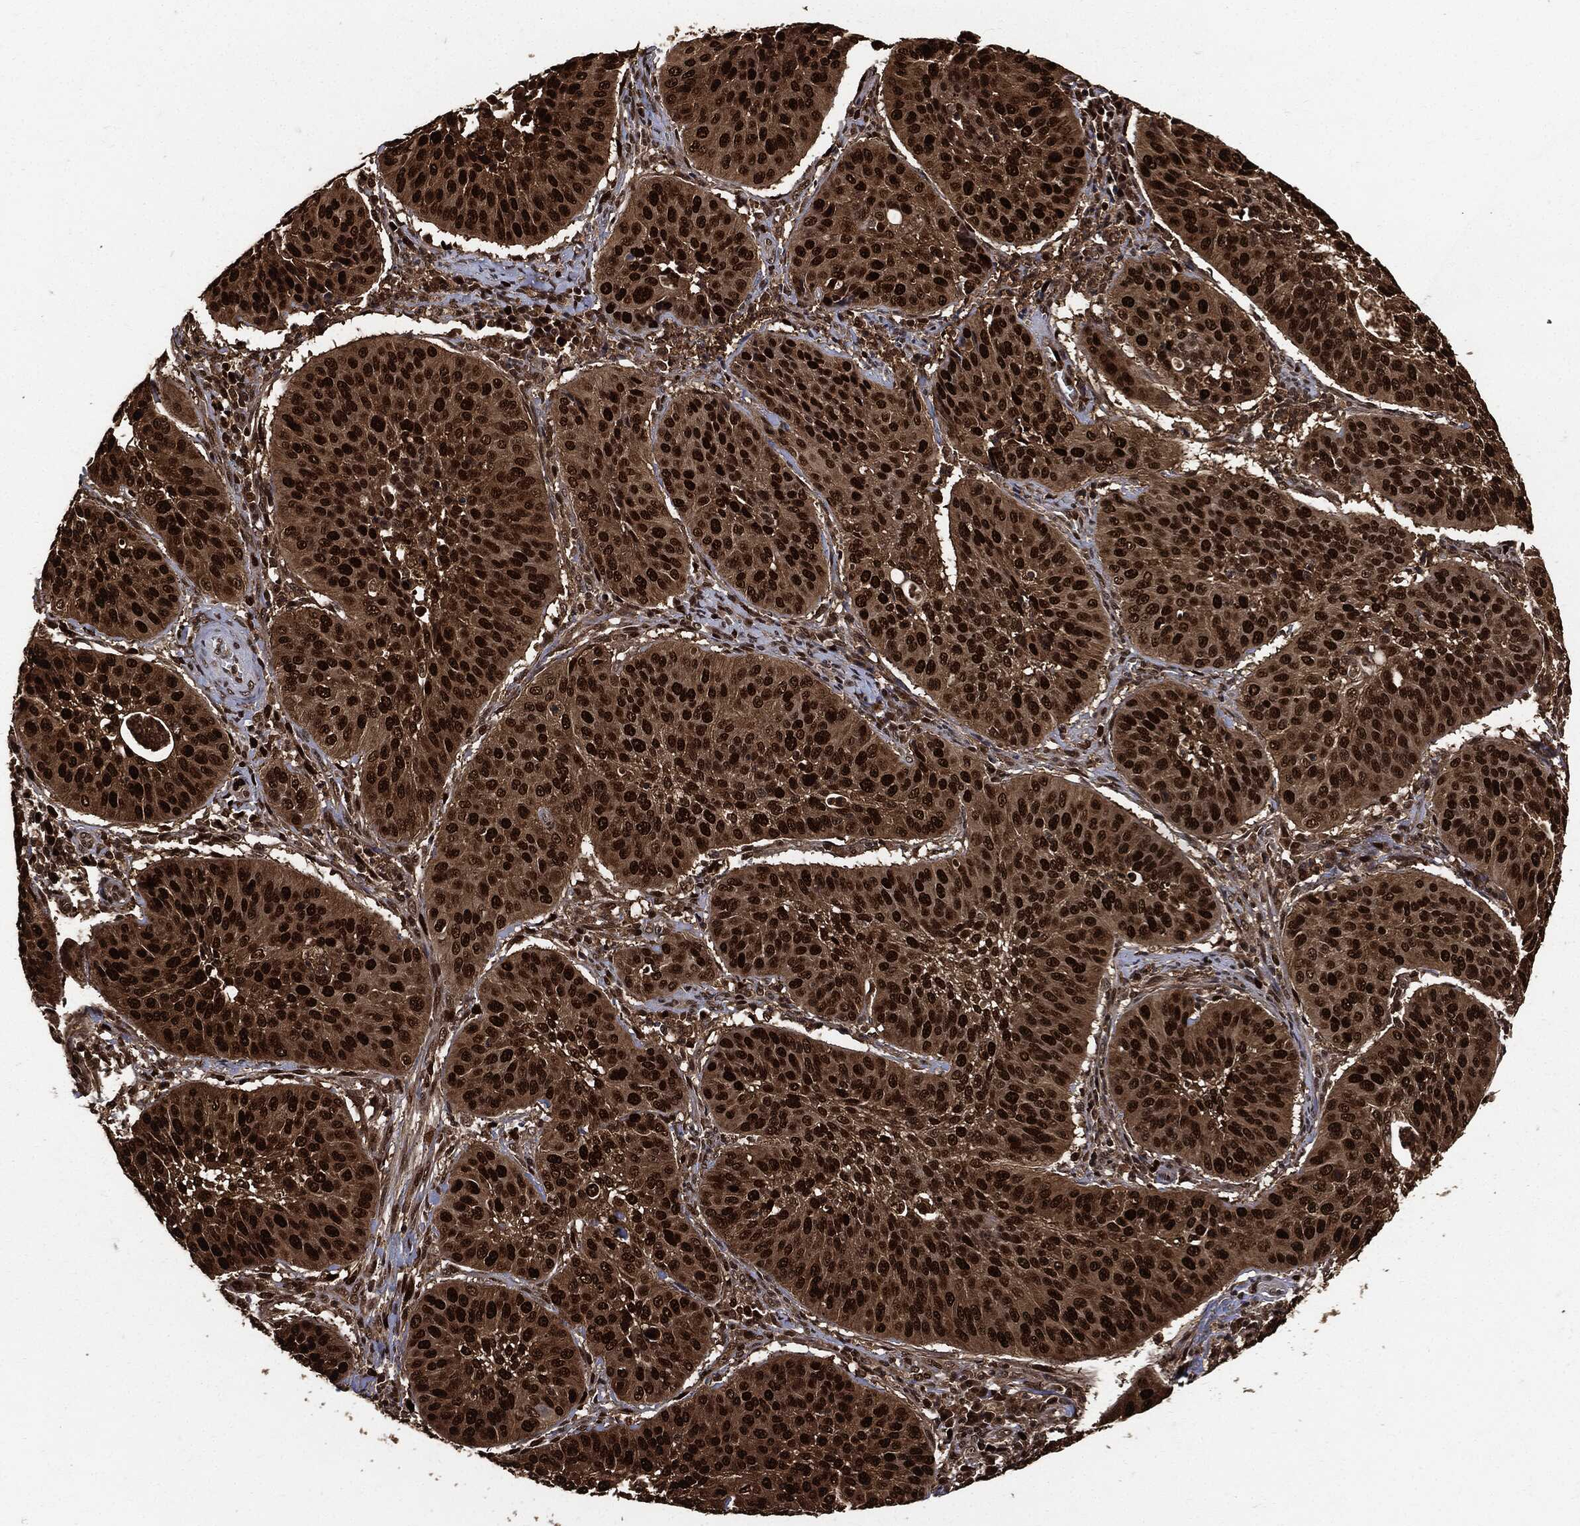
{"staining": {"intensity": "strong", "quantity": ">75%", "location": "cytoplasmic/membranous,nuclear"}, "tissue": "cervical cancer", "cell_type": "Tumor cells", "image_type": "cancer", "snomed": [{"axis": "morphology", "description": "Normal tissue, NOS"}, {"axis": "morphology", "description": "Squamous cell carcinoma, NOS"}, {"axis": "topography", "description": "Cervix"}], "caption": "Immunohistochemical staining of human cervical squamous cell carcinoma exhibits strong cytoplasmic/membranous and nuclear protein positivity in approximately >75% of tumor cells.", "gene": "PCNA", "patient": {"sex": "female", "age": 39}}